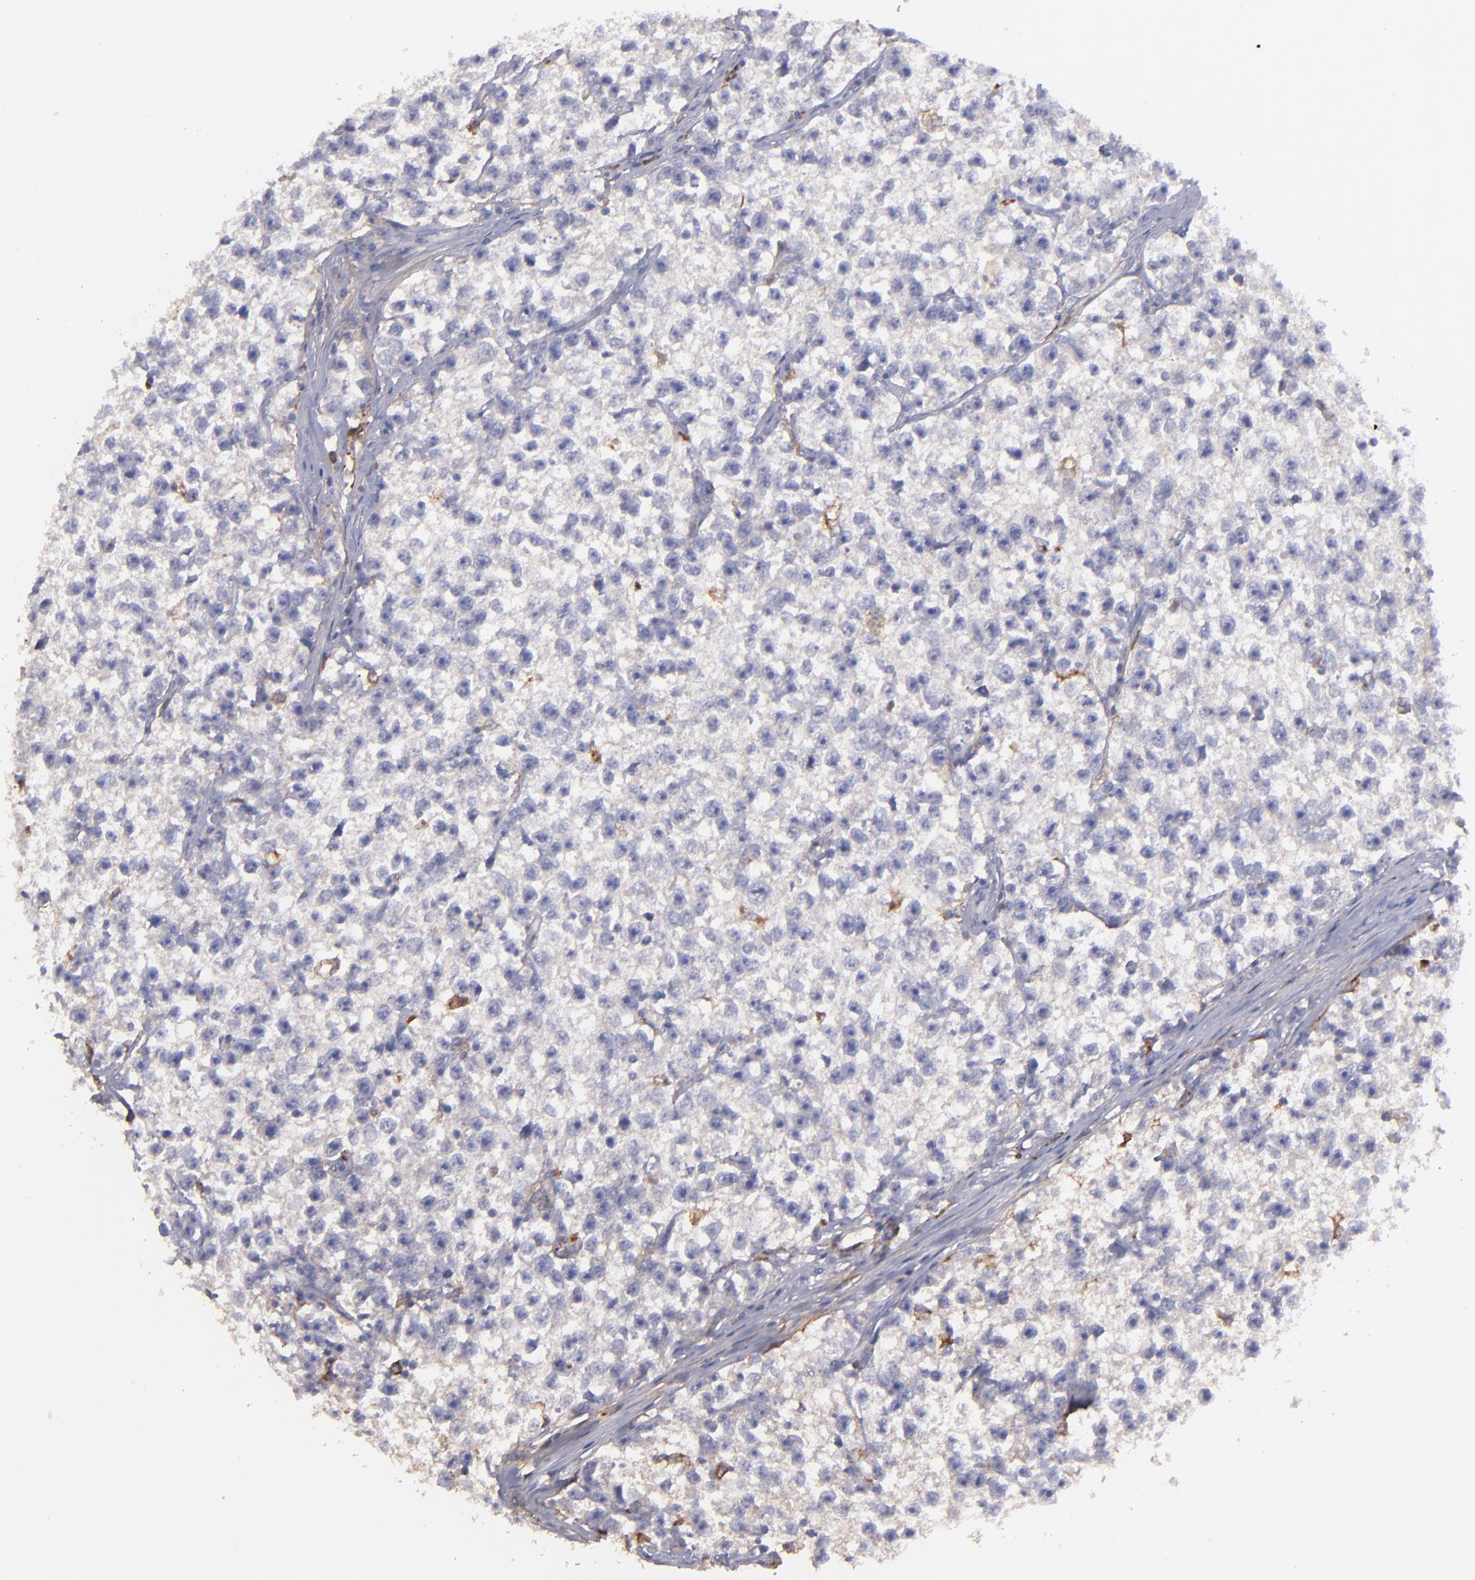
{"staining": {"intensity": "weak", "quantity": "25%-75%", "location": "cytoplasmic/membranous"}, "tissue": "testis cancer", "cell_type": "Tumor cells", "image_type": "cancer", "snomed": [{"axis": "morphology", "description": "Seminoma, NOS"}, {"axis": "morphology", "description": "Carcinoma, Embryonal, NOS"}, {"axis": "topography", "description": "Testis"}], "caption": "This is an image of immunohistochemistry (IHC) staining of seminoma (testis), which shows weak expression in the cytoplasmic/membranous of tumor cells.", "gene": "C1QA", "patient": {"sex": "male", "age": 30}}